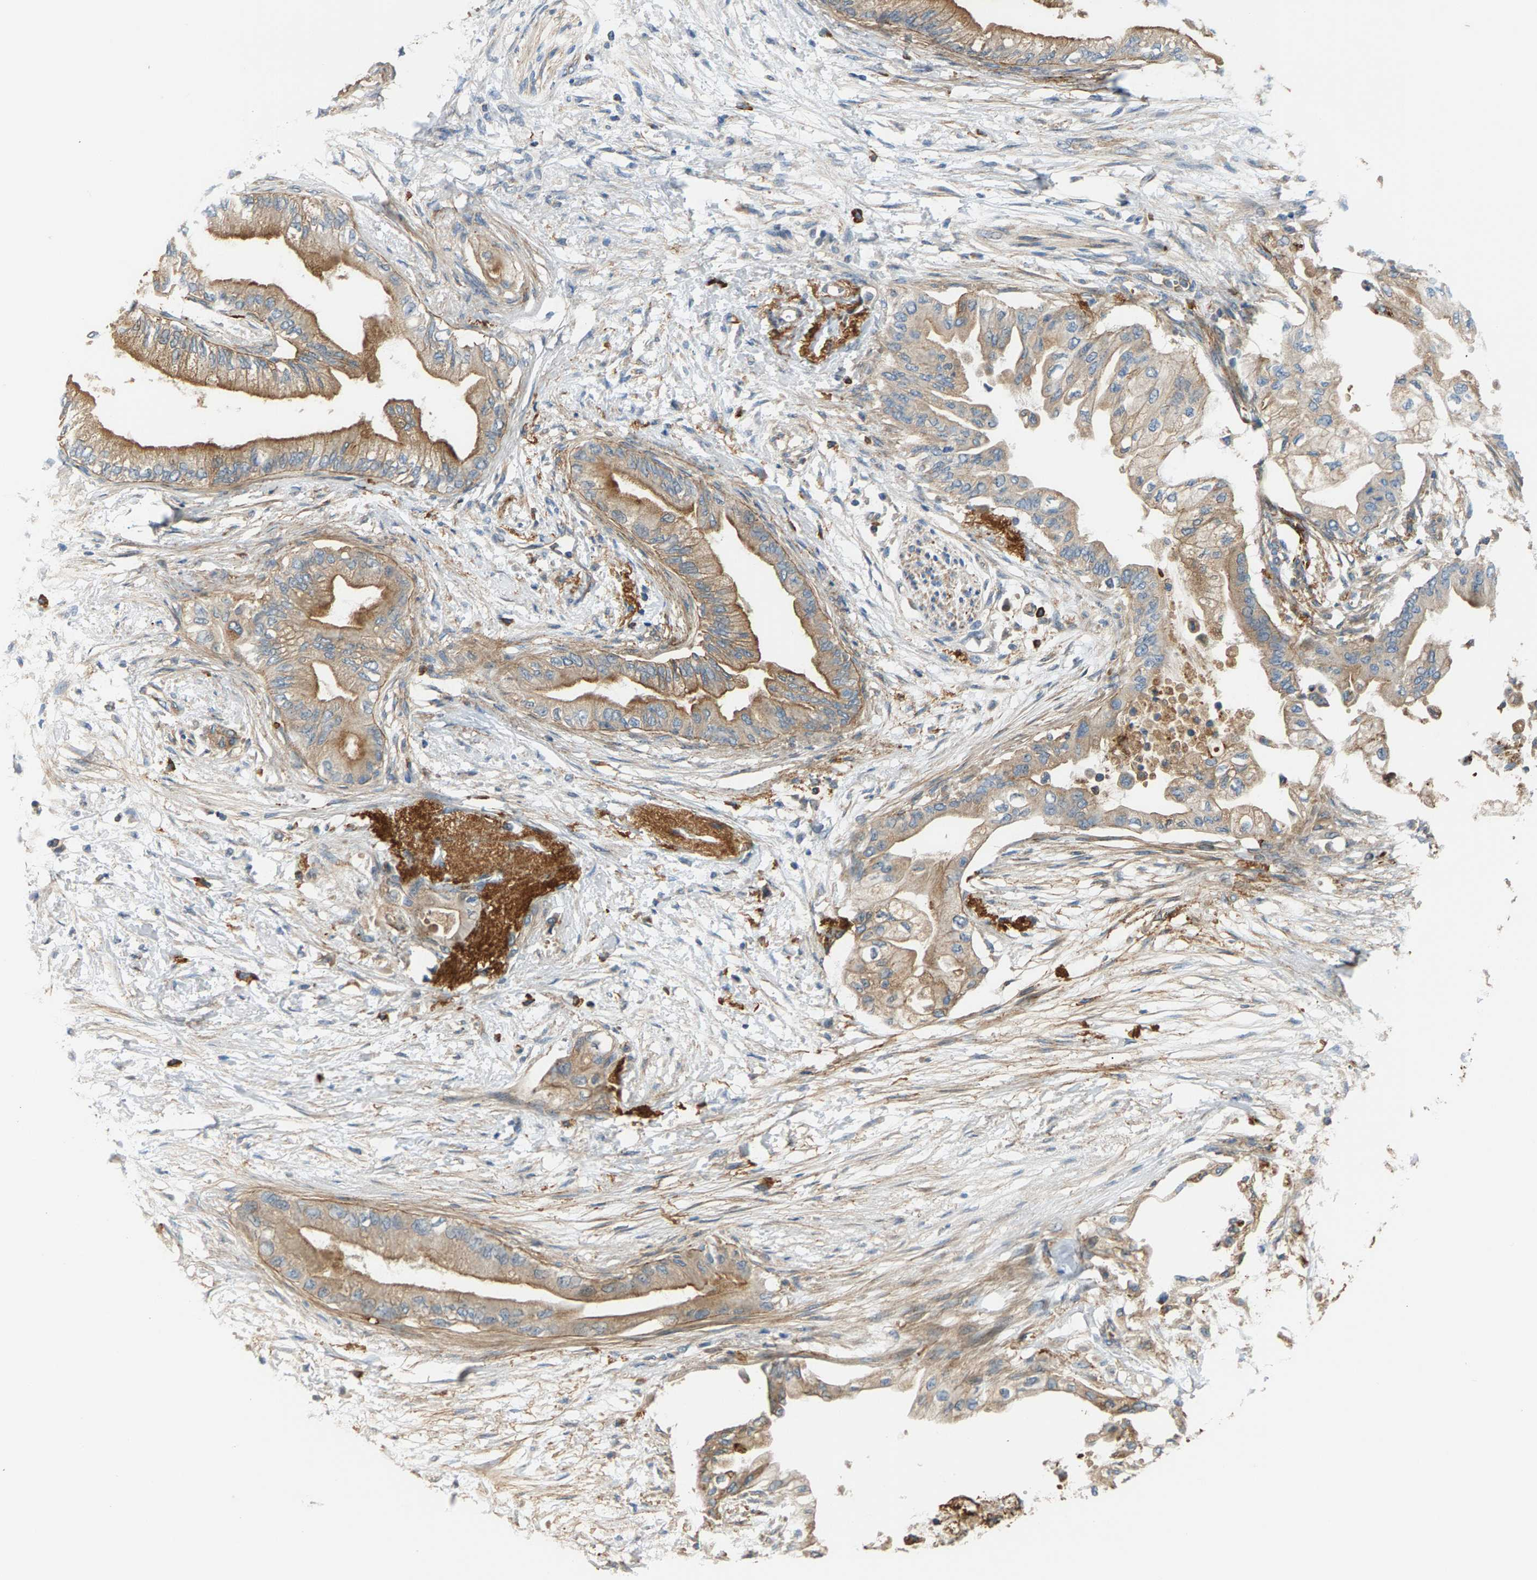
{"staining": {"intensity": "moderate", "quantity": ">75%", "location": "cytoplasmic/membranous"}, "tissue": "pancreatic cancer", "cell_type": "Tumor cells", "image_type": "cancer", "snomed": [{"axis": "morphology", "description": "Normal tissue, NOS"}, {"axis": "morphology", "description": "Adenocarcinoma, NOS"}, {"axis": "topography", "description": "Pancreas"}, {"axis": "topography", "description": "Duodenum"}], "caption": "This micrograph reveals immunohistochemistry staining of human pancreatic cancer (adenocarcinoma), with medium moderate cytoplasmic/membranous positivity in about >75% of tumor cells.", "gene": "PDCL", "patient": {"sex": "female", "age": 60}}